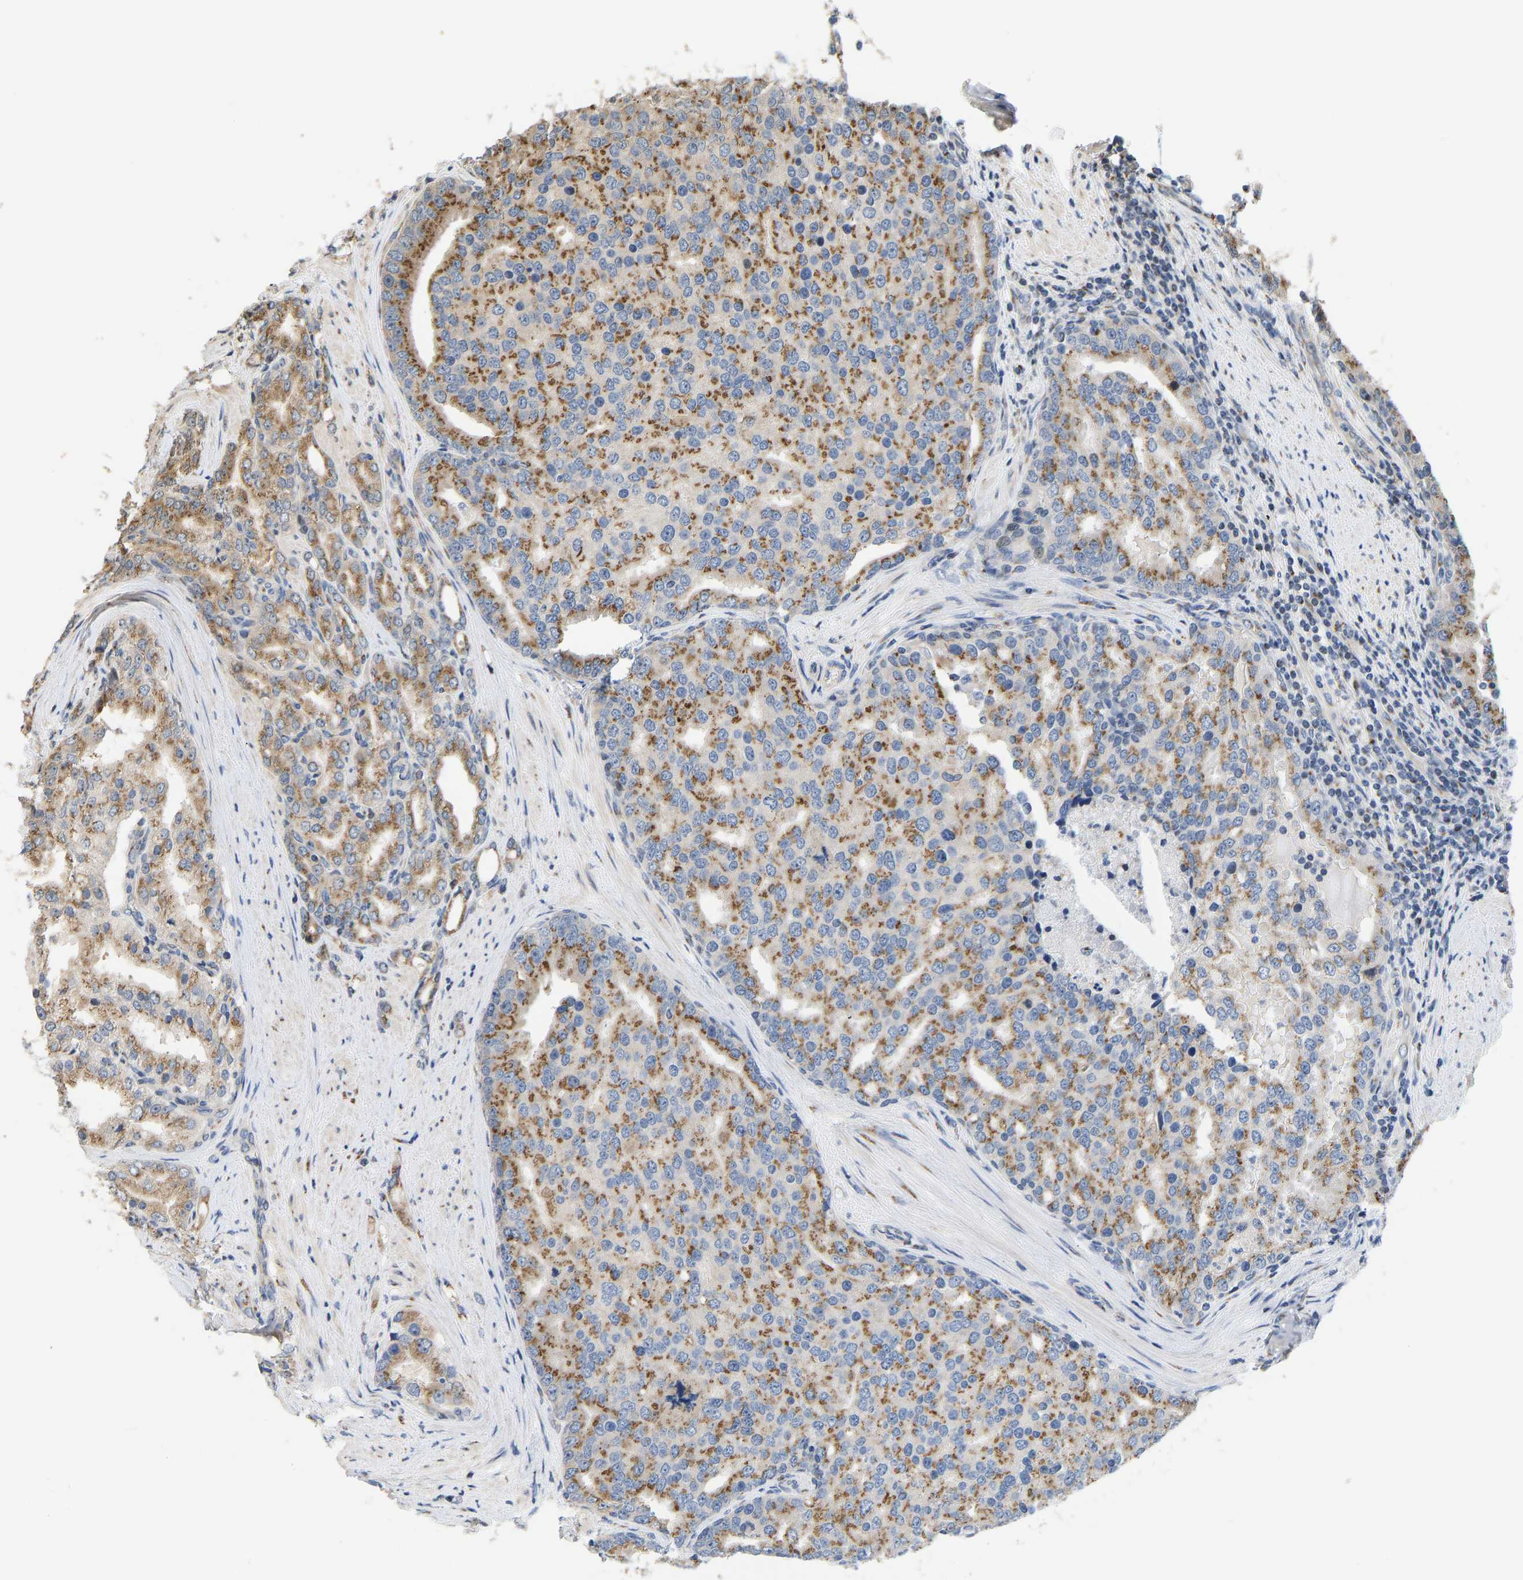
{"staining": {"intensity": "moderate", "quantity": ">75%", "location": "cytoplasmic/membranous"}, "tissue": "prostate cancer", "cell_type": "Tumor cells", "image_type": "cancer", "snomed": [{"axis": "morphology", "description": "Adenocarcinoma, High grade"}, {"axis": "topography", "description": "Prostate"}], "caption": "Prostate cancer tissue exhibits moderate cytoplasmic/membranous expression in about >75% of tumor cells, visualized by immunohistochemistry.", "gene": "YIPF4", "patient": {"sex": "male", "age": 50}}